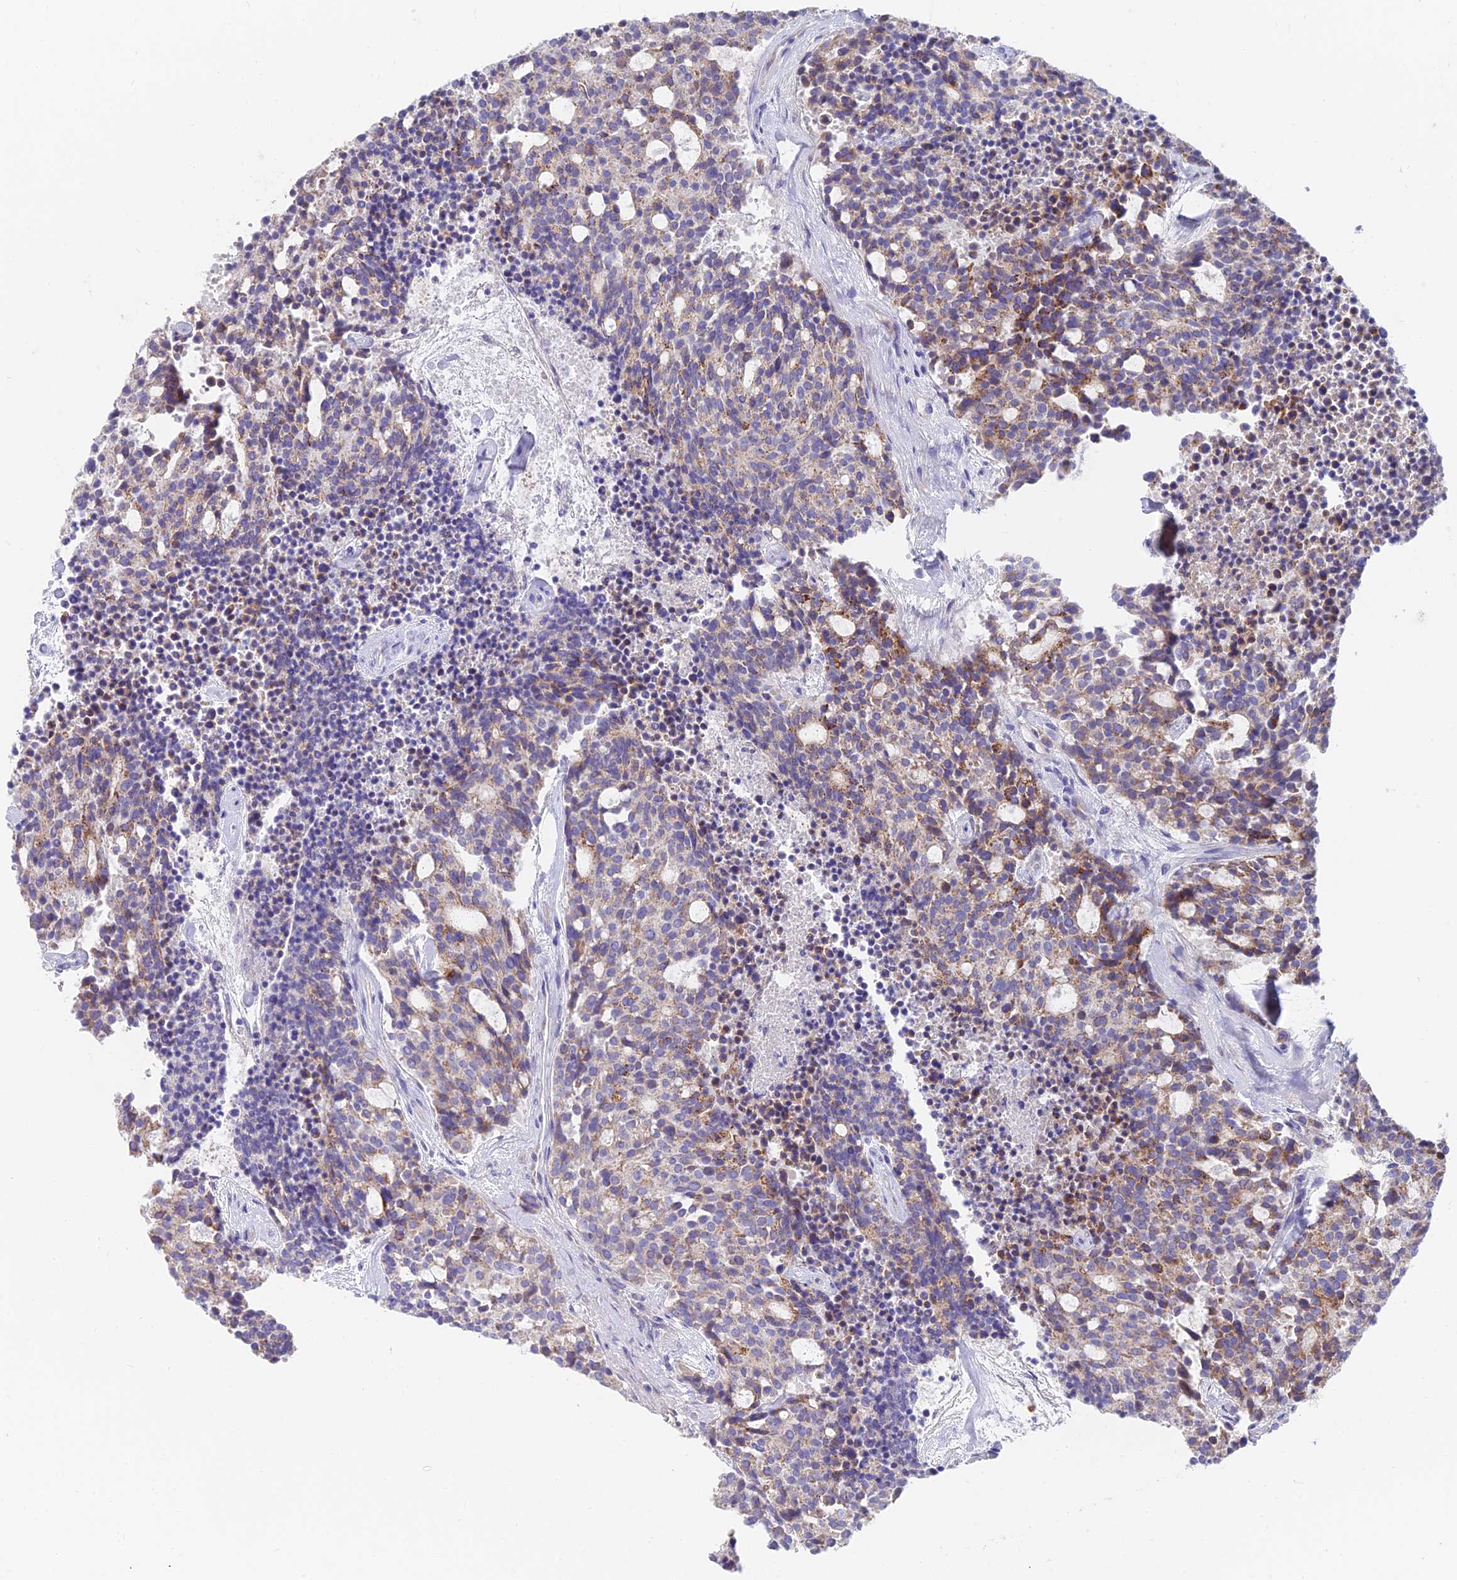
{"staining": {"intensity": "moderate", "quantity": "<25%", "location": "cytoplasmic/membranous"}, "tissue": "carcinoid", "cell_type": "Tumor cells", "image_type": "cancer", "snomed": [{"axis": "morphology", "description": "Carcinoid, malignant, NOS"}, {"axis": "topography", "description": "Pancreas"}], "caption": "There is low levels of moderate cytoplasmic/membranous positivity in tumor cells of malignant carcinoid, as demonstrated by immunohistochemical staining (brown color).", "gene": "FAM168B", "patient": {"sex": "female", "age": 54}}